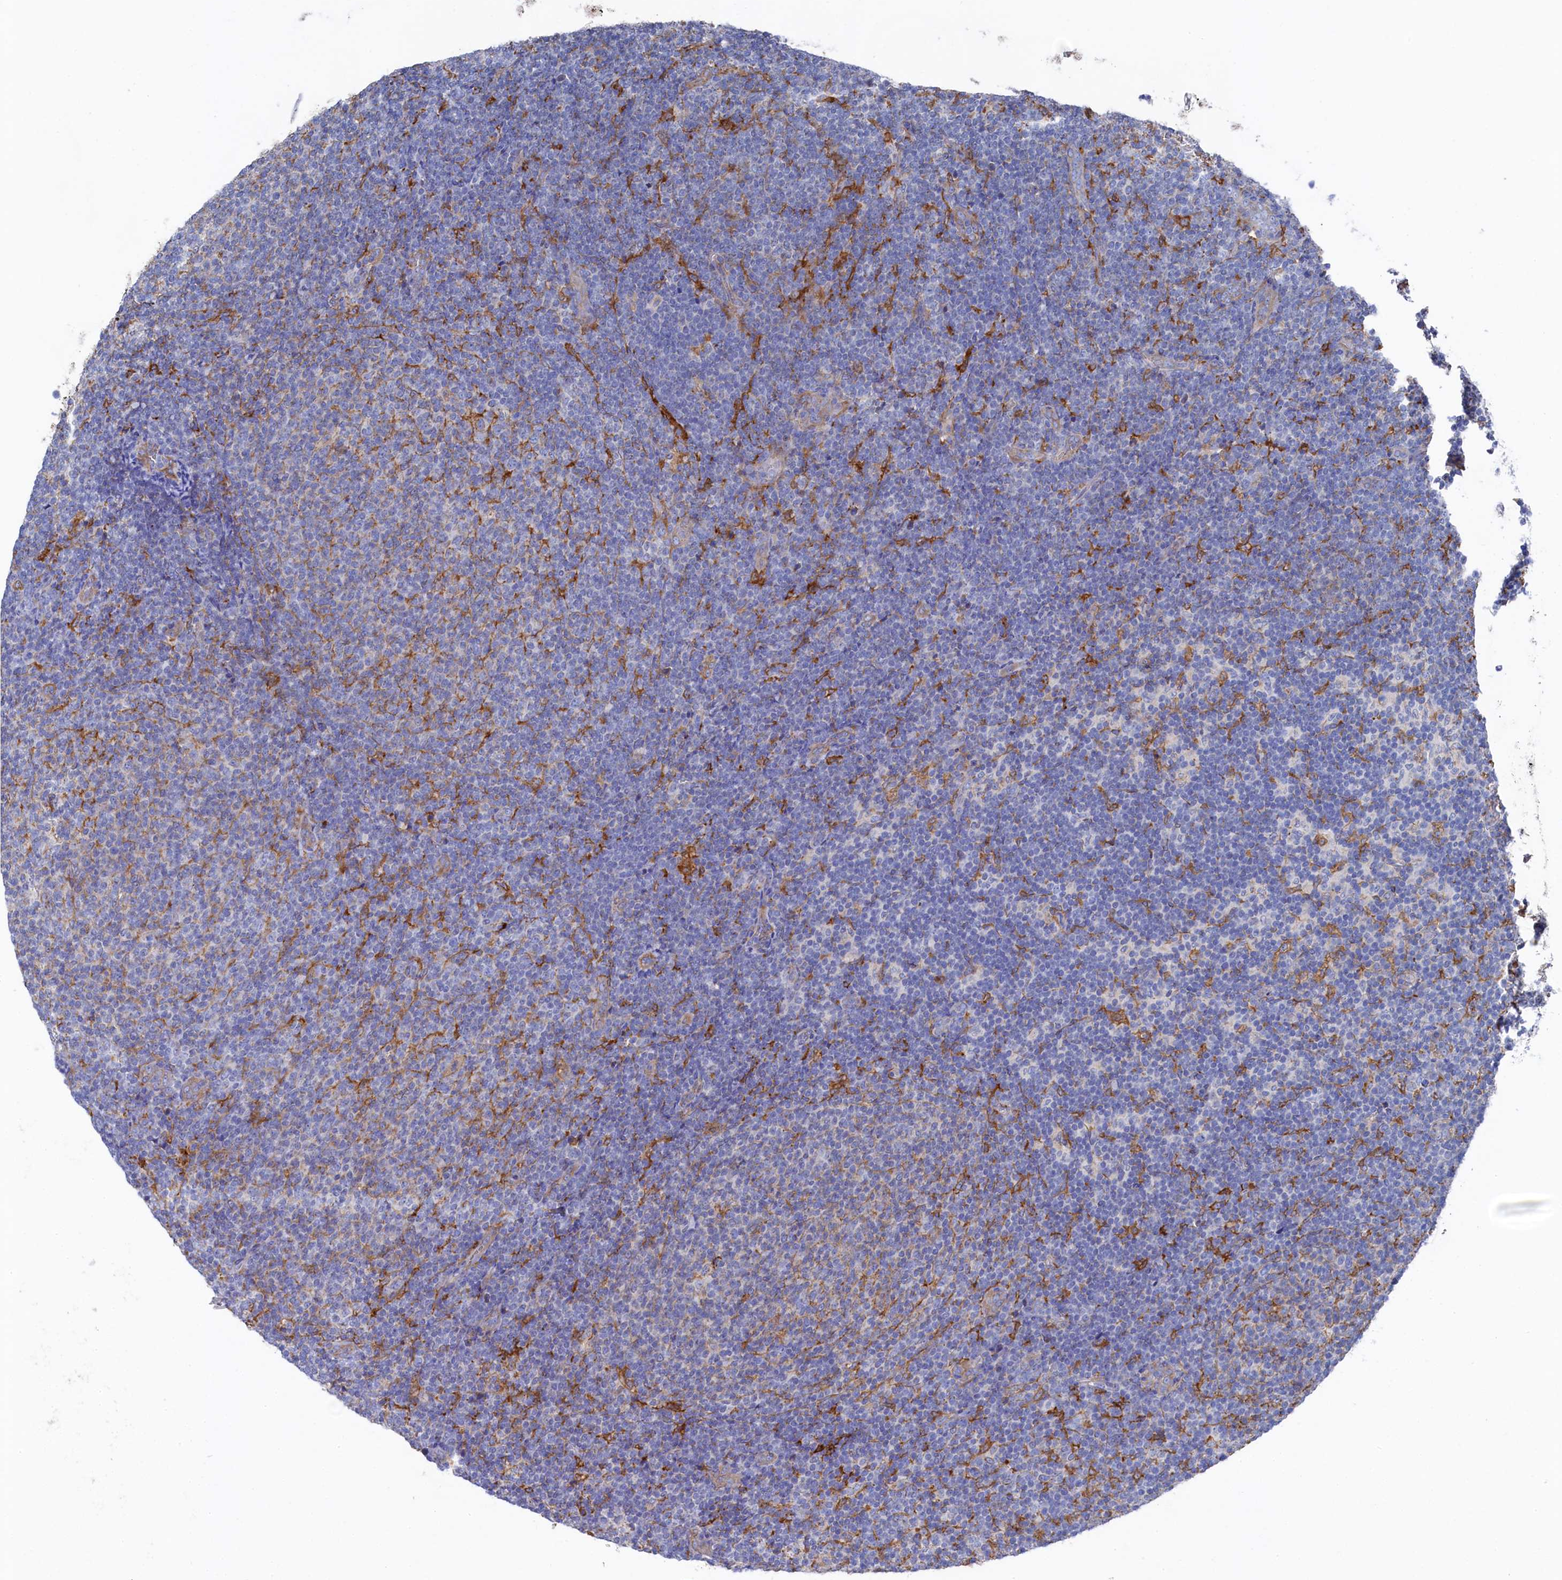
{"staining": {"intensity": "negative", "quantity": "none", "location": "none"}, "tissue": "lymphoma", "cell_type": "Tumor cells", "image_type": "cancer", "snomed": [{"axis": "morphology", "description": "Malignant lymphoma, non-Hodgkin's type, Low grade"}, {"axis": "topography", "description": "Lymph node"}], "caption": "Immunohistochemistry (IHC) of human lymphoma demonstrates no positivity in tumor cells.", "gene": "C12orf73", "patient": {"sex": "male", "age": 66}}